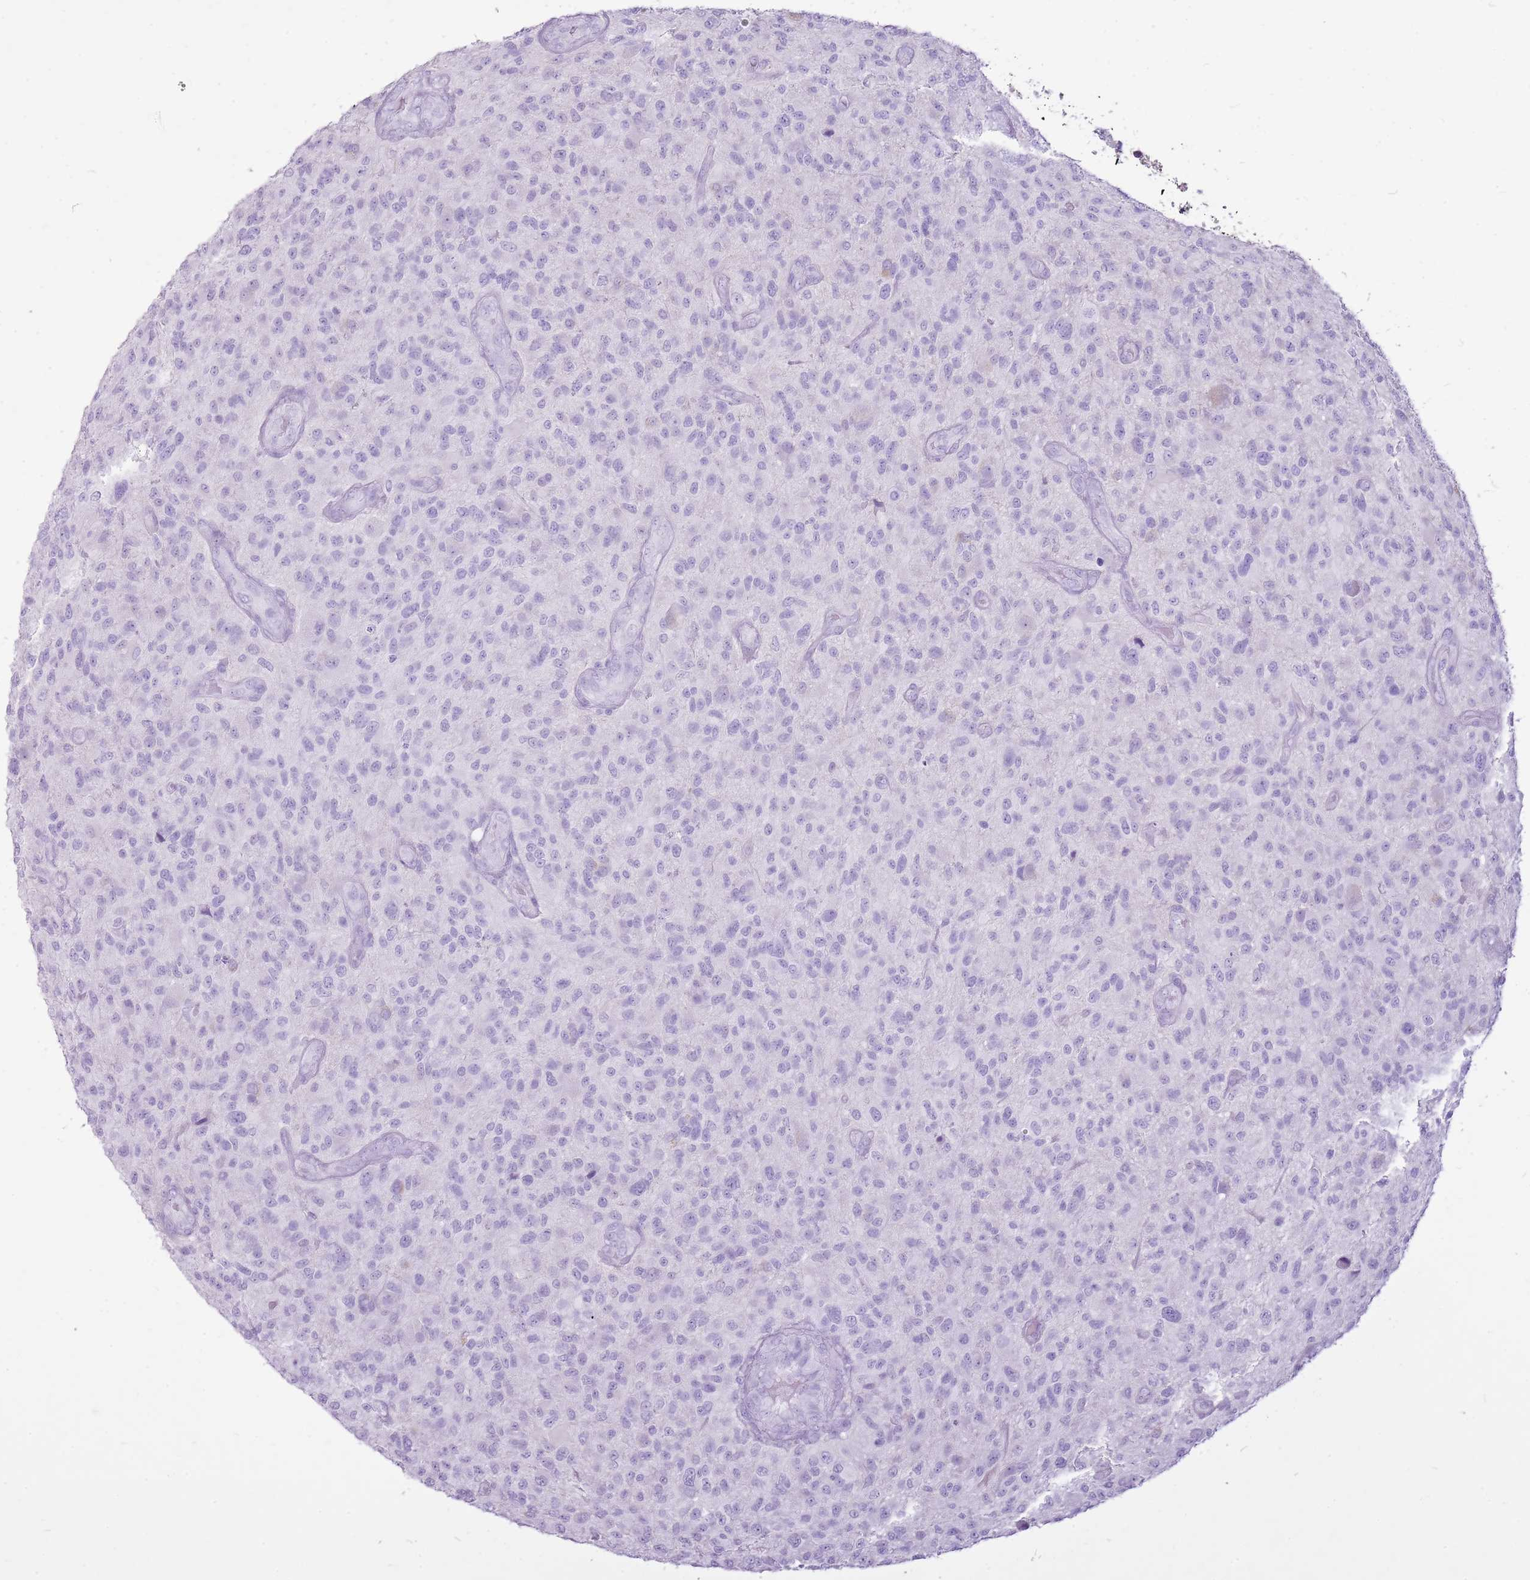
{"staining": {"intensity": "negative", "quantity": "none", "location": "none"}, "tissue": "glioma", "cell_type": "Tumor cells", "image_type": "cancer", "snomed": [{"axis": "morphology", "description": "Glioma, malignant, High grade"}, {"axis": "topography", "description": "Brain"}], "caption": "Immunohistochemistry (IHC) of human glioma demonstrates no expression in tumor cells. The staining is performed using DAB brown chromogen with nuclei counter-stained in using hematoxylin.", "gene": "CNFN", "patient": {"sex": "male", "age": 47}}